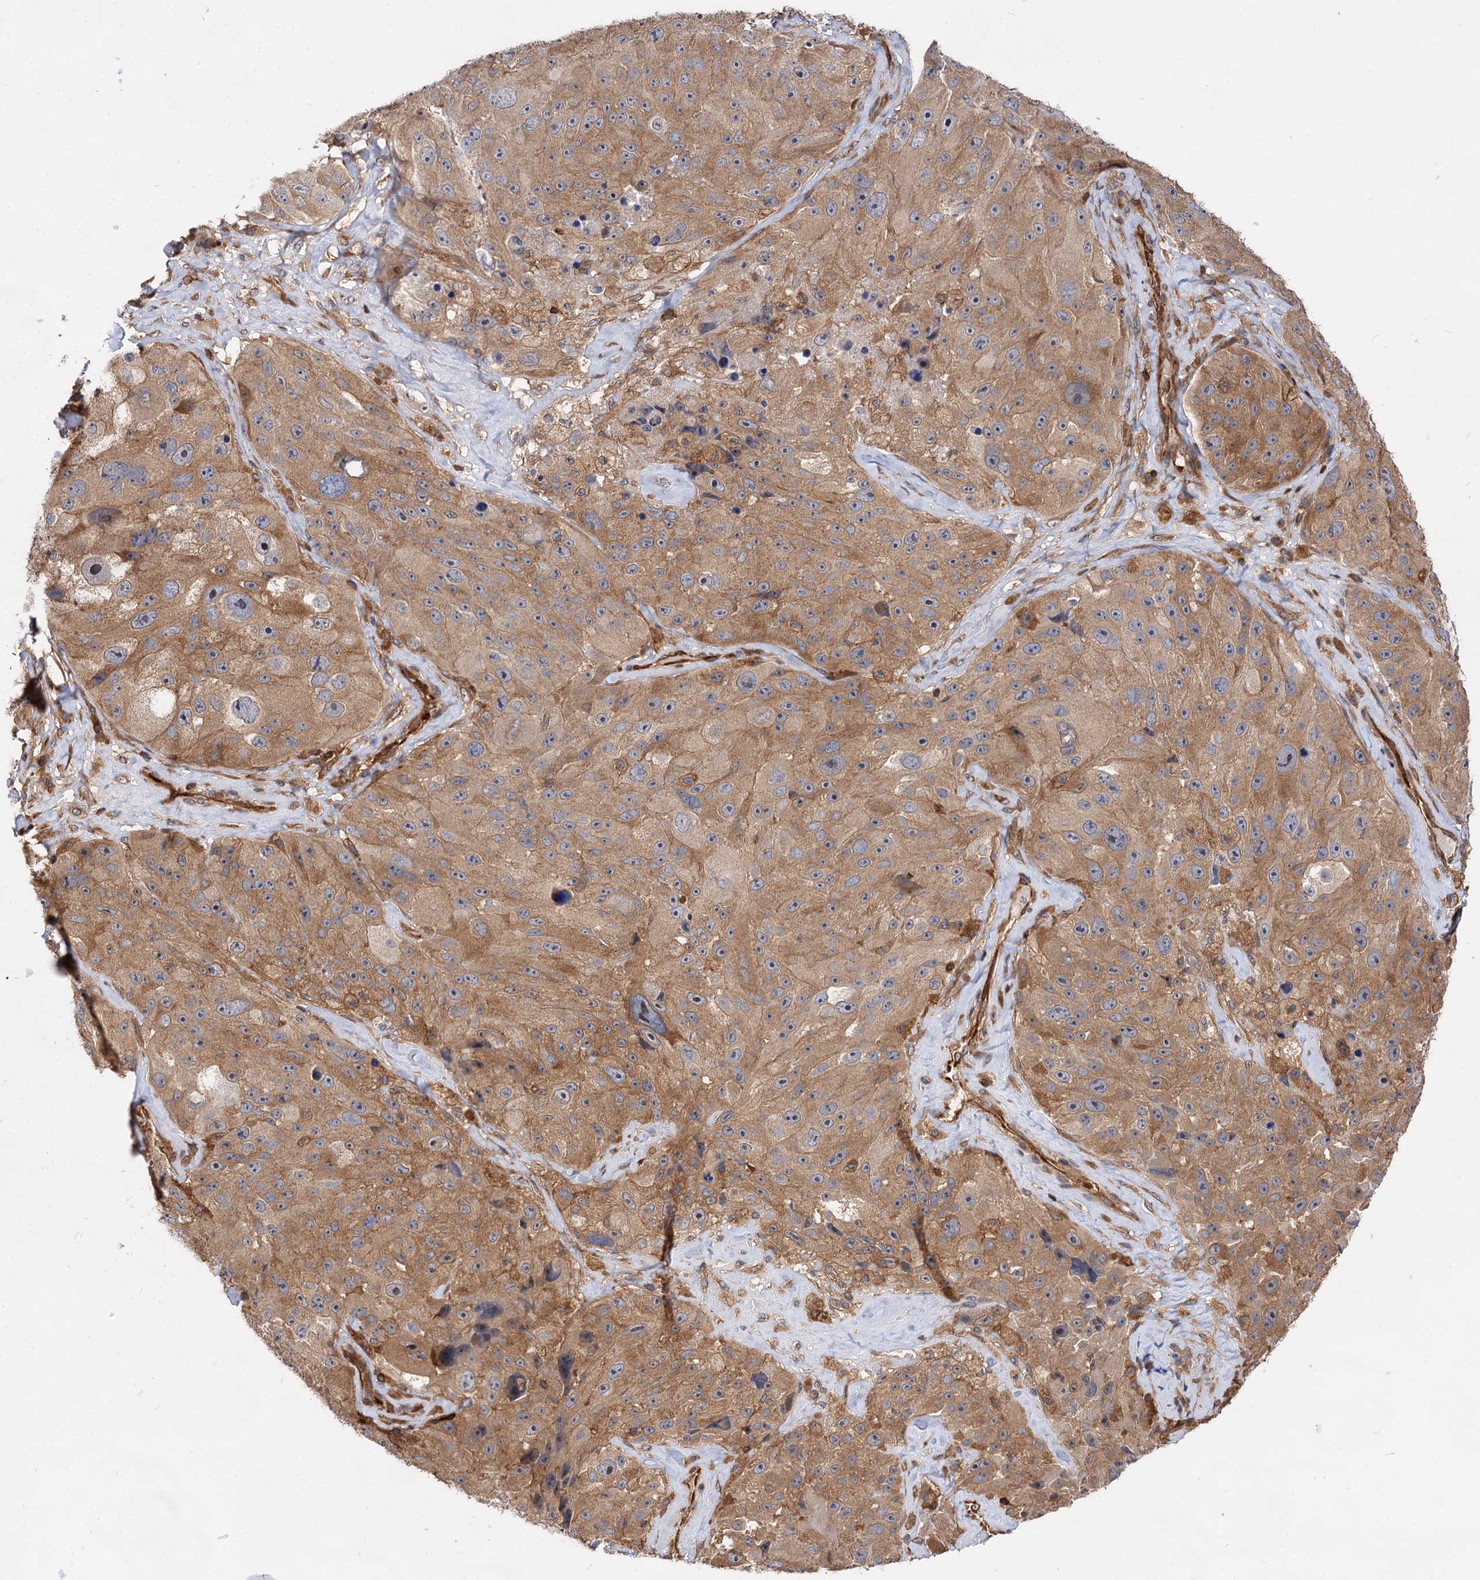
{"staining": {"intensity": "moderate", "quantity": "25%-75%", "location": "cytoplasmic/membranous"}, "tissue": "melanoma", "cell_type": "Tumor cells", "image_type": "cancer", "snomed": [{"axis": "morphology", "description": "Malignant melanoma, Metastatic site"}, {"axis": "topography", "description": "Lymph node"}], "caption": "High-magnification brightfield microscopy of malignant melanoma (metastatic site) stained with DAB (brown) and counterstained with hematoxylin (blue). tumor cells exhibit moderate cytoplasmic/membranous positivity is seen in approximately25%-75% of cells.", "gene": "PACS1", "patient": {"sex": "male", "age": 62}}